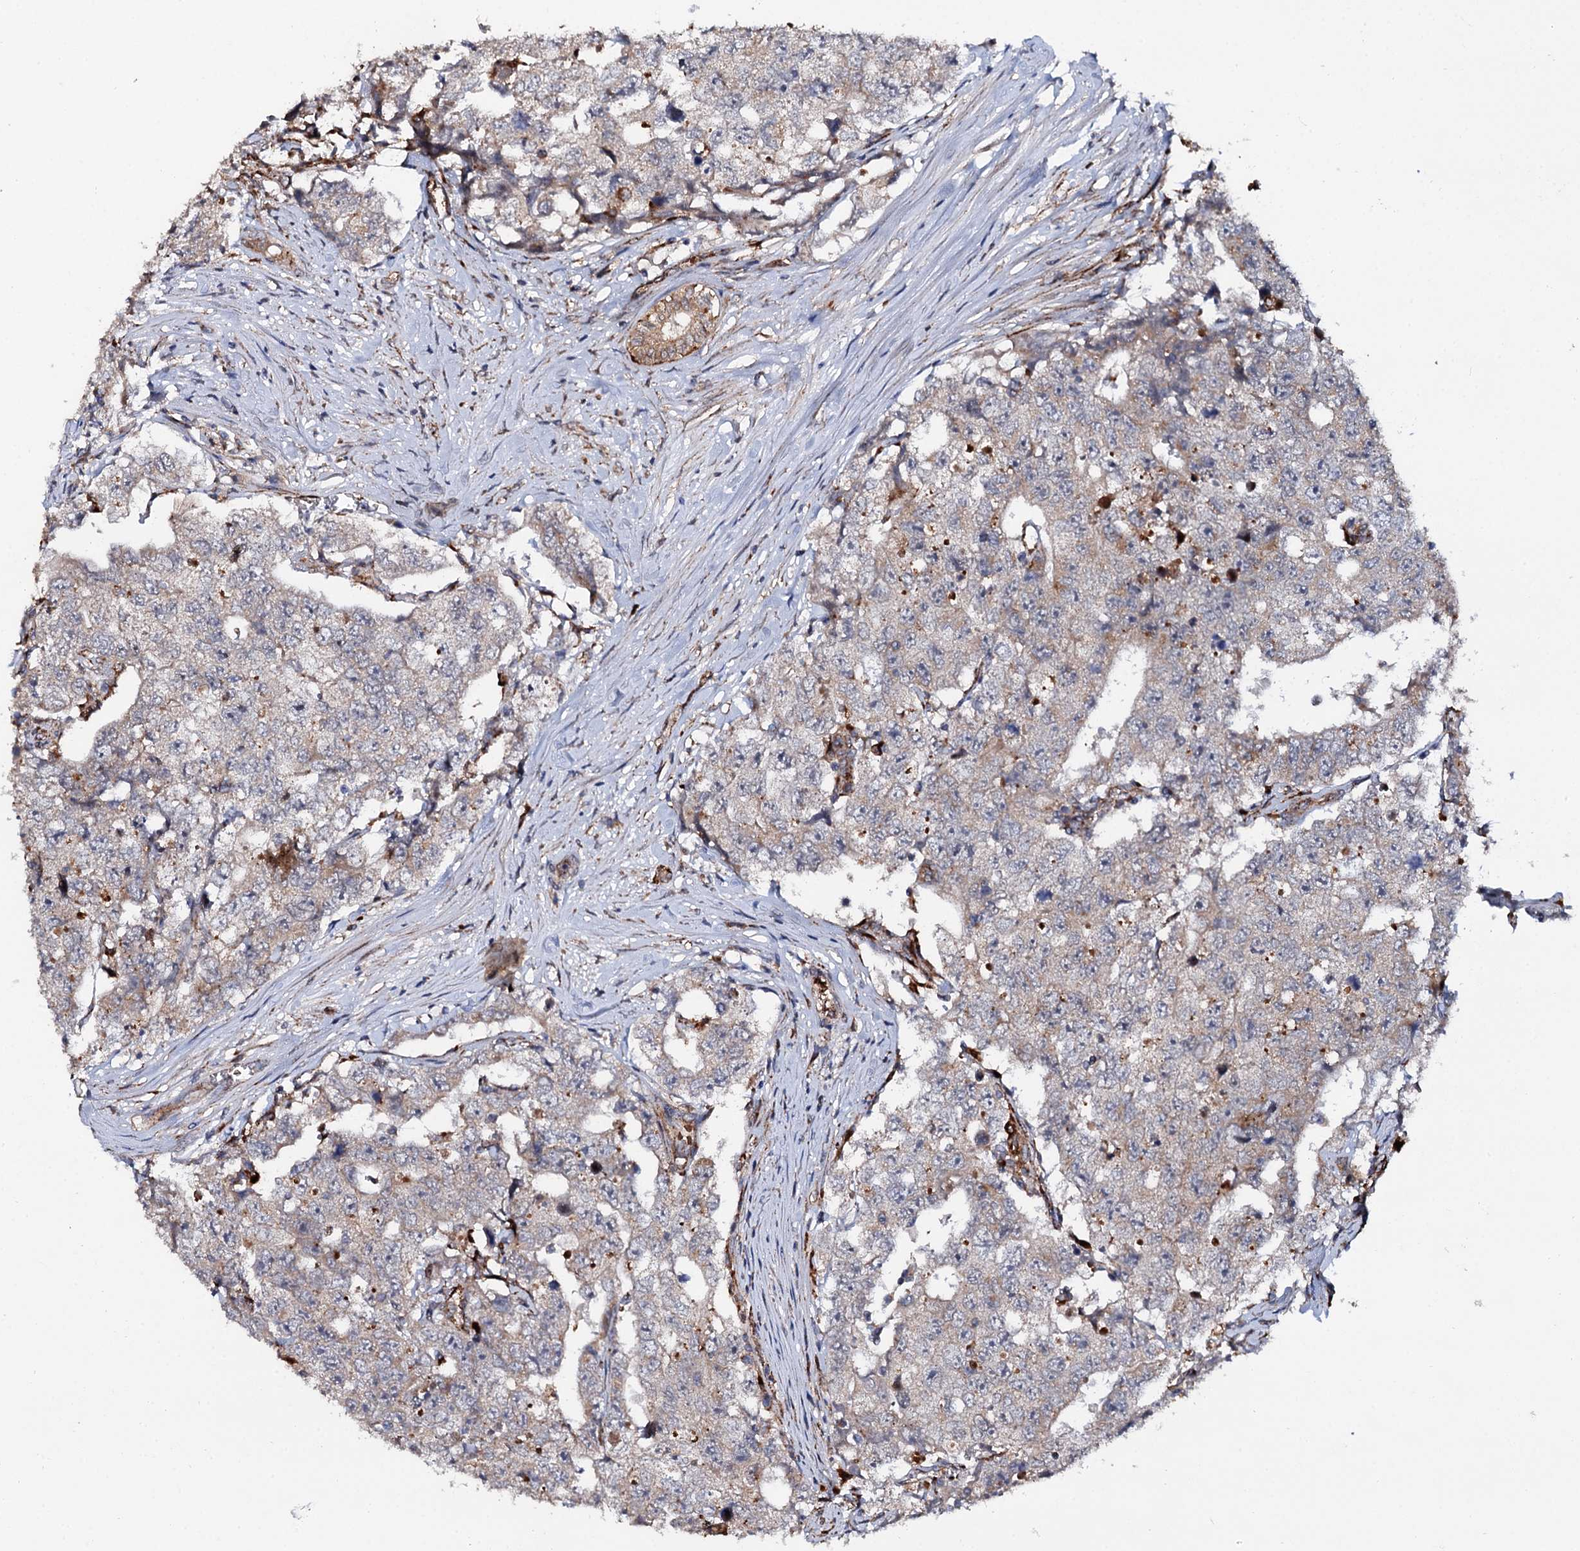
{"staining": {"intensity": "weak", "quantity": "<25%", "location": "cytoplasmic/membranous"}, "tissue": "testis cancer", "cell_type": "Tumor cells", "image_type": "cancer", "snomed": [{"axis": "morphology", "description": "Carcinoma, Embryonal, NOS"}, {"axis": "topography", "description": "Testis"}], "caption": "This is a micrograph of IHC staining of testis cancer (embryonal carcinoma), which shows no staining in tumor cells. (DAB immunohistochemistry with hematoxylin counter stain).", "gene": "GBA1", "patient": {"sex": "male", "age": 17}}